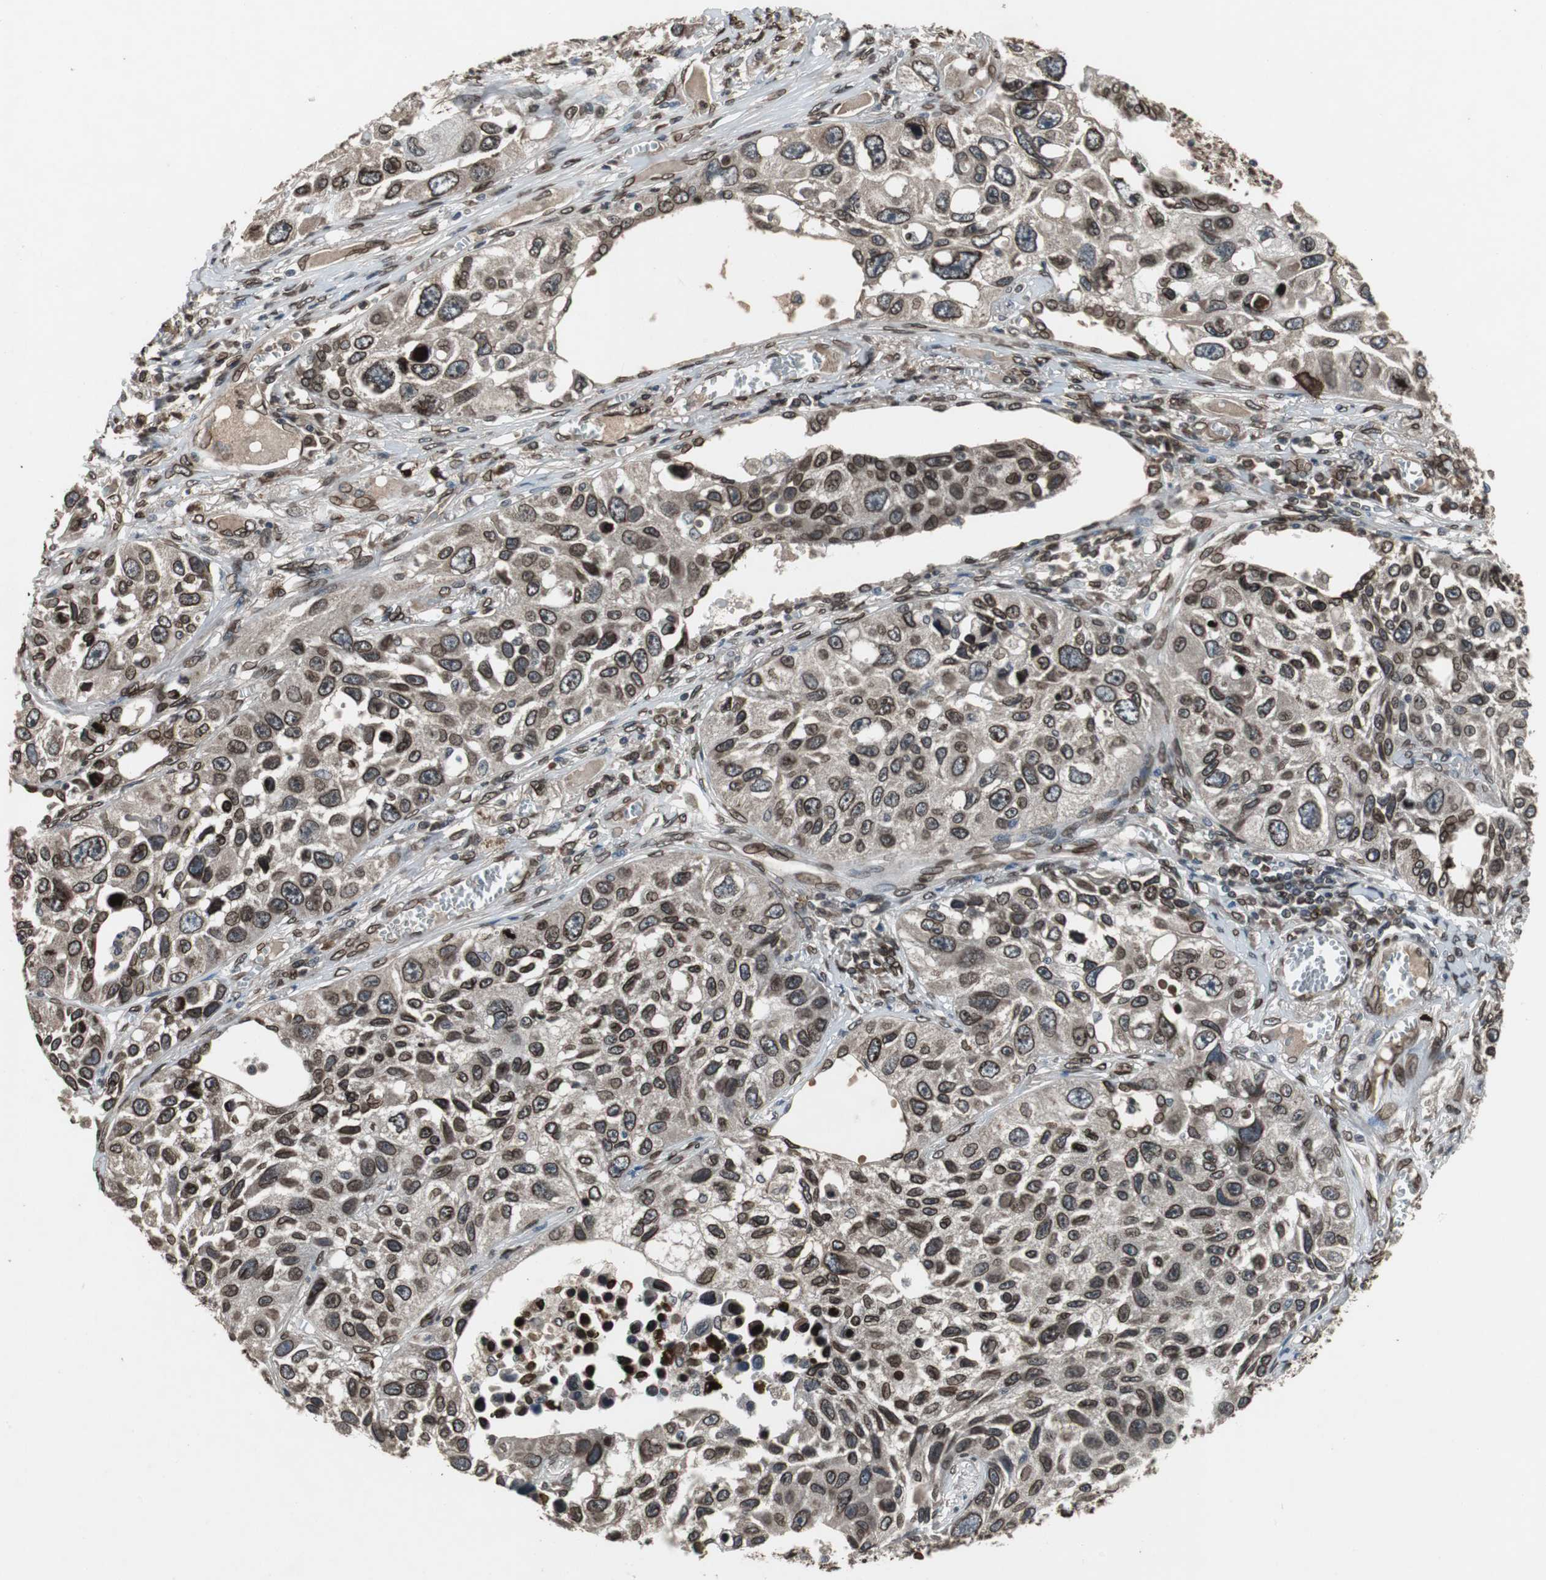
{"staining": {"intensity": "strong", "quantity": ">75%", "location": "cytoplasmic/membranous,nuclear"}, "tissue": "lung cancer", "cell_type": "Tumor cells", "image_type": "cancer", "snomed": [{"axis": "morphology", "description": "Squamous cell carcinoma, NOS"}, {"axis": "topography", "description": "Lung"}], "caption": "Human lung cancer stained with a brown dye demonstrates strong cytoplasmic/membranous and nuclear positive staining in approximately >75% of tumor cells.", "gene": "LMNA", "patient": {"sex": "male", "age": 71}}